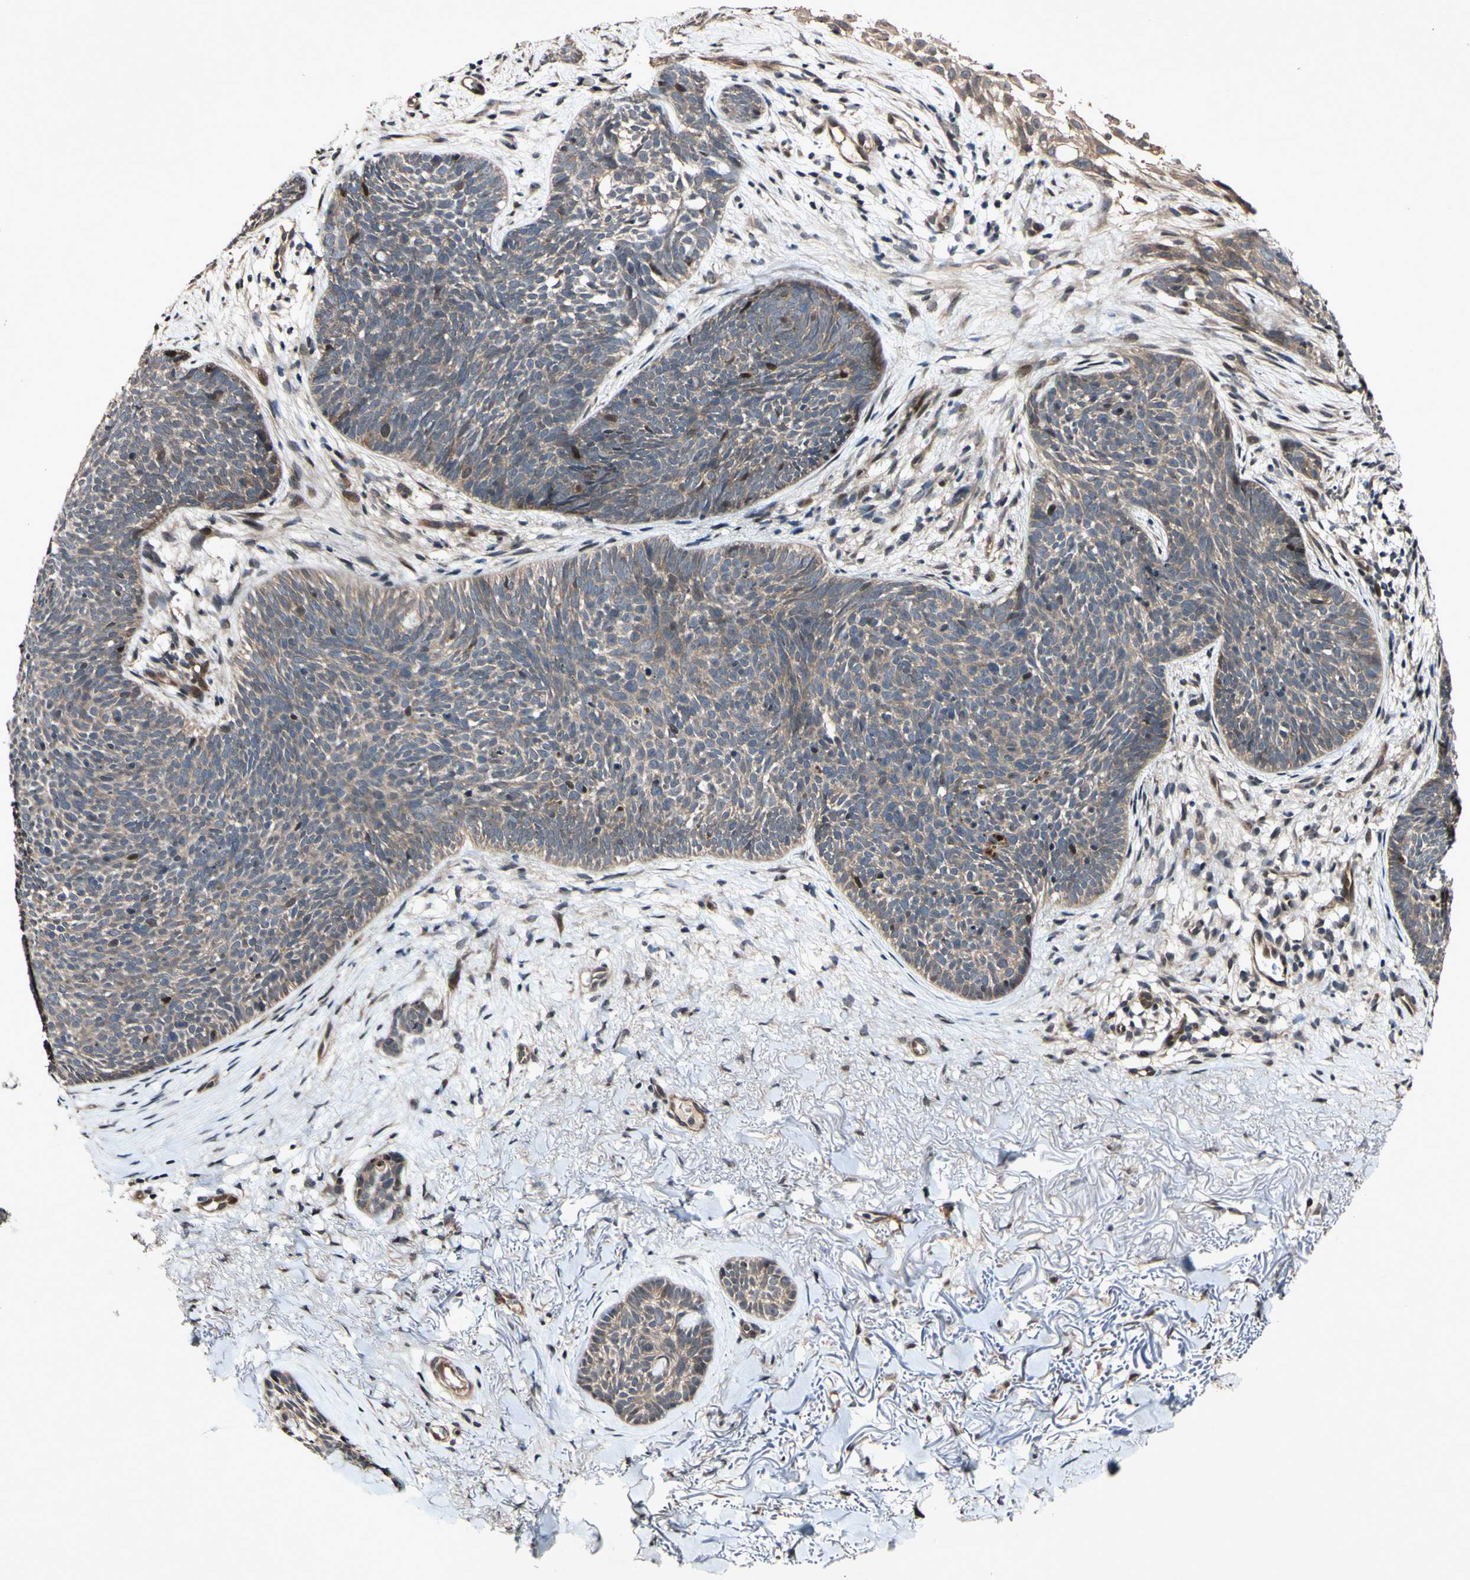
{"staining": {"intensity": "weak", "quantity": ">75%", "location": "cytoplasmic/membranous"}, "tissue": "skin cancer", "cell_type": "Tumor cells", "image_type": "cancer", "snomed": [{"axis": "morphology", "description": "Basal cell carcinoma"}, {"axis": "topography", "description": "Skin"}], "caption": "DAB (3,3'-diaminobenzidine) immunohistochemical staining of human skin basal cell carcinoma shows weak cytoplasmic/membranous protein positivity in approximately >75% of tumor cells.", "gene": "CSNK1E", "patient": {"sex": "female", "age": 70}}